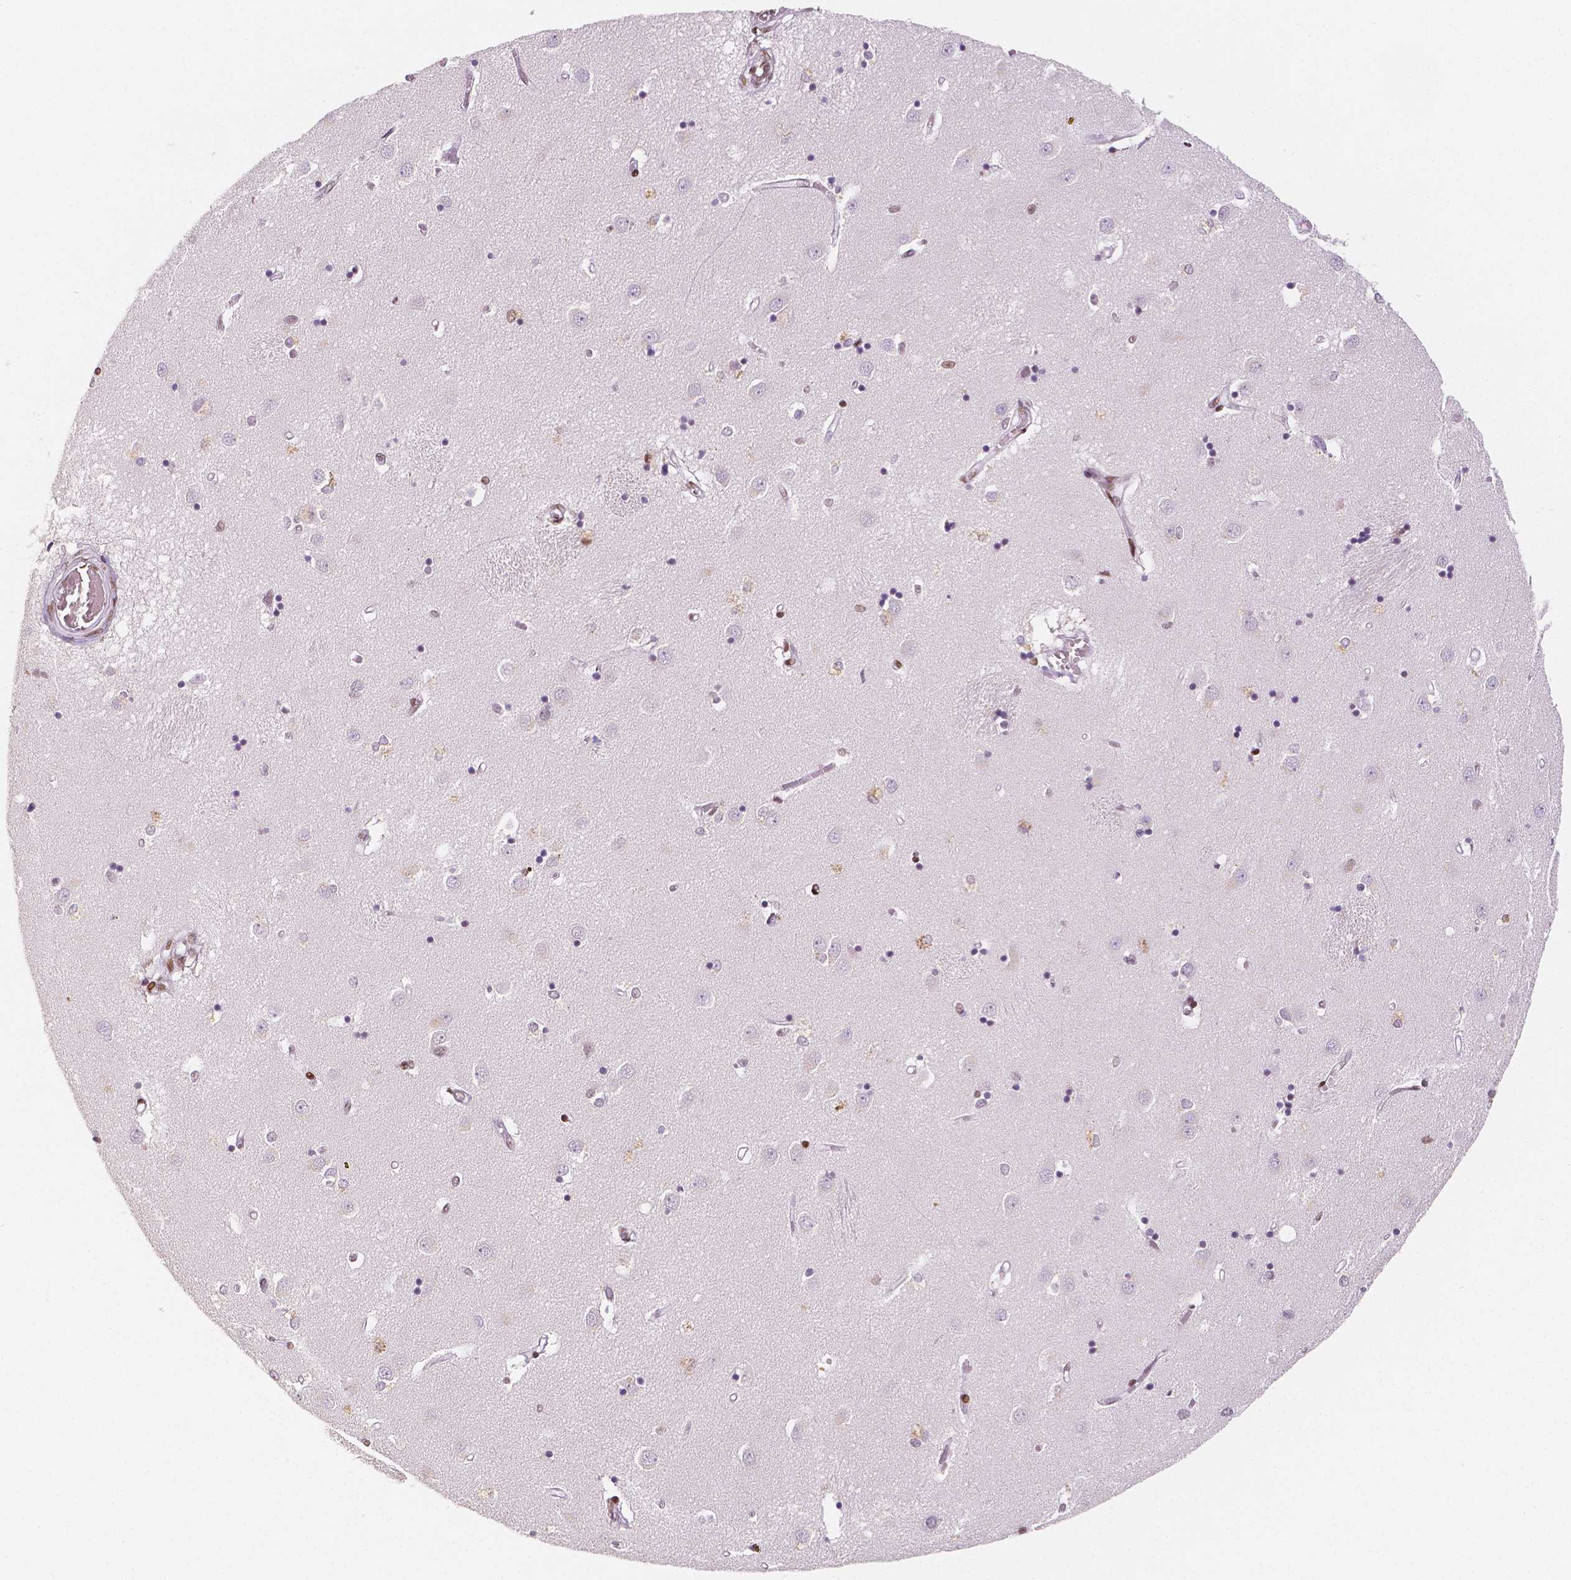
{"staining": {"intensity": "moderate", "quantity": "<25%", "location": "nuclear"}, "tissue": "caudate", "cell_type": "Glial cells", "image_type": "normal", "snomed": [{"axis": "morphology", "description": "Normal tissue, NOS"}, {"axis": "topography", "description": "Lateral ventricle wall"}], "caption": "Normal caudate shows moderate nuclear positivity in approximately <25% of glial cells (DAB = brown stain, brightfield microscopy at high magnification)..", "gene": "HDAC1", "patient": {"sex": "male", "age": 54}}